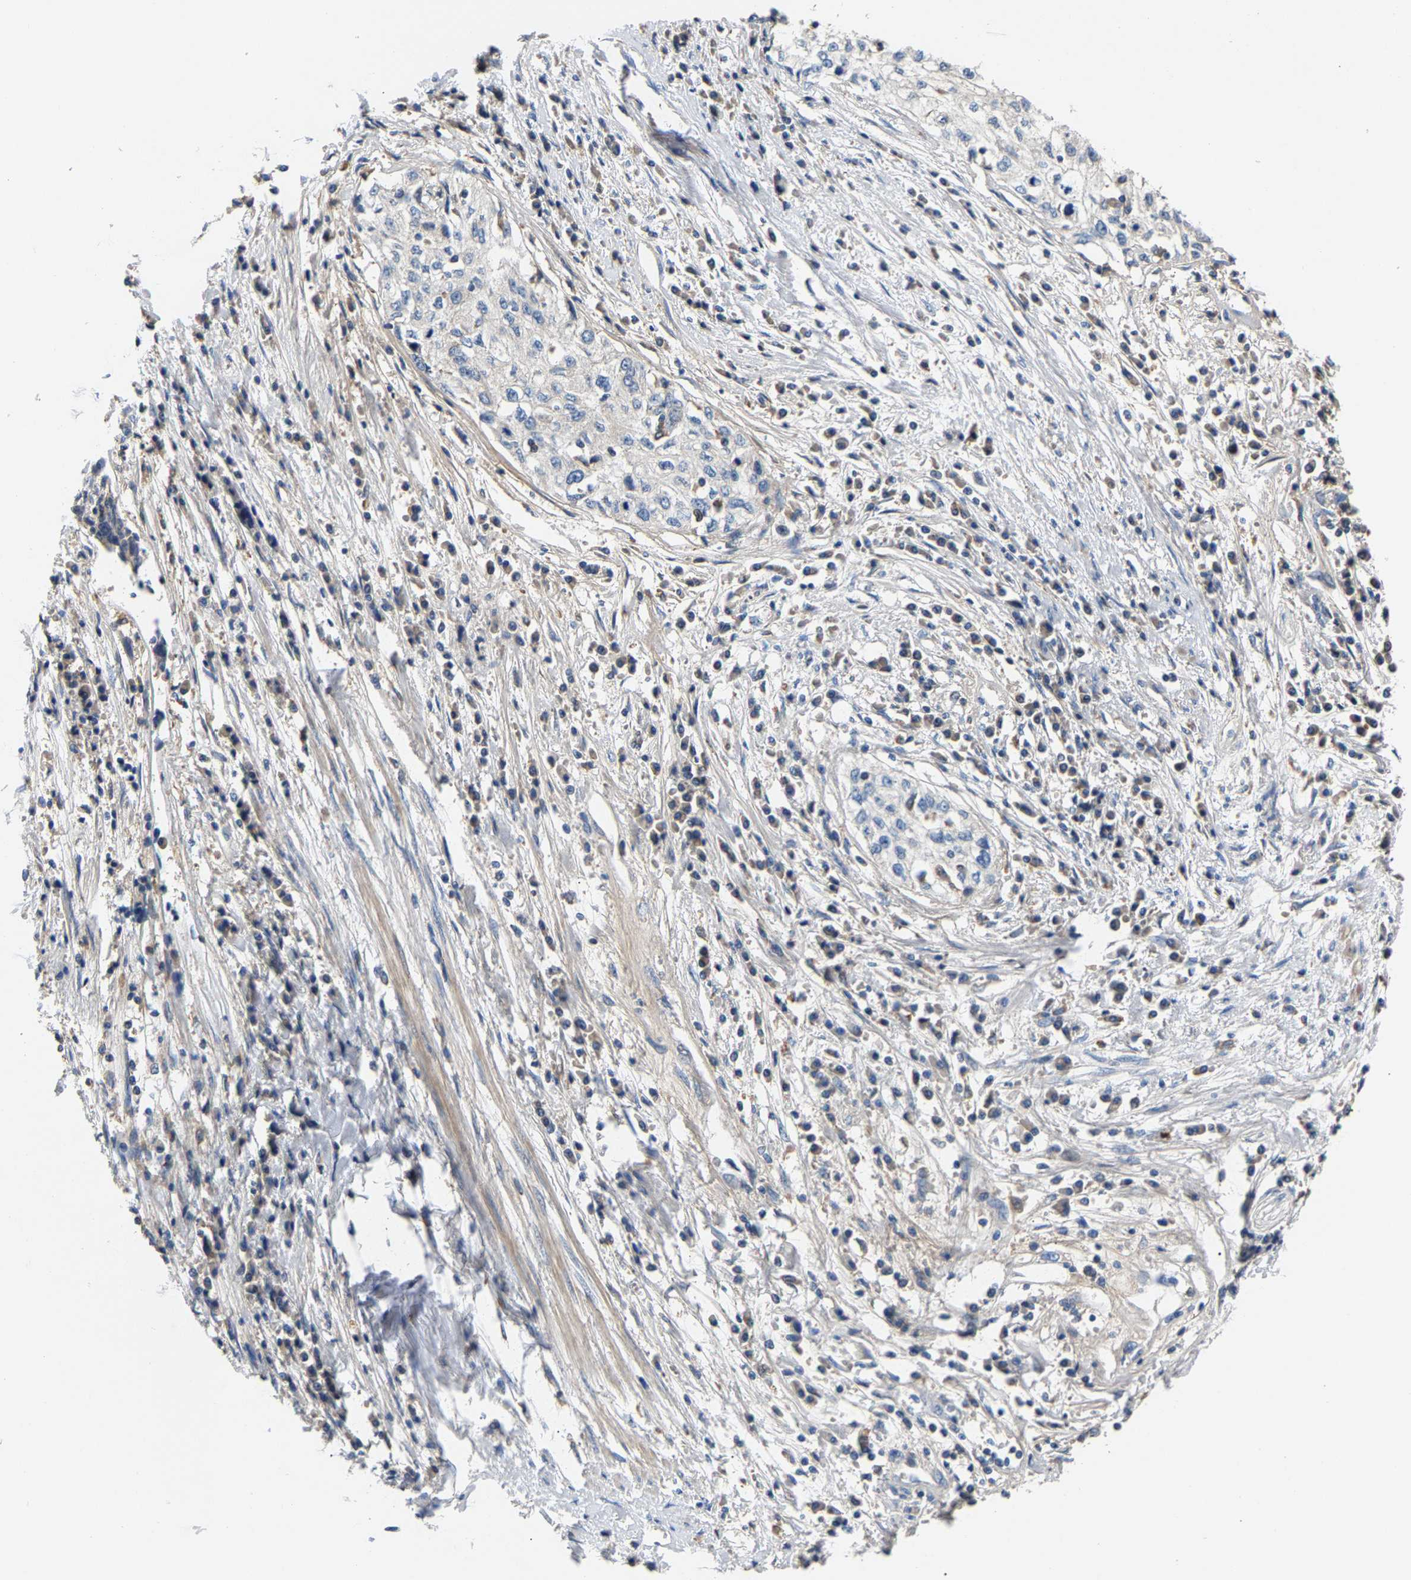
{"staining": {"intensity": "negative", "quantity": "none", "location": "none"}, "tissue": "cervical cancer", "cell_type": "Tumor cells", "image_type": "cancer", "snomed": [{"axis": "morphology", "description": "Squamous cell carcinoma, NOS"}, {"axis": "topography", "description": "Cervix"}], "caption": "This photomicrograph is of cervical cancer (squamous cell carcinoma) stained with immunohistochemistry (IHC) to label a protein in brown with the nuclei are counter-stained blue. There is no positivity in tumor cells.", "gene": "CCDC171", "patient": {"sex": "female", "age": 57}}